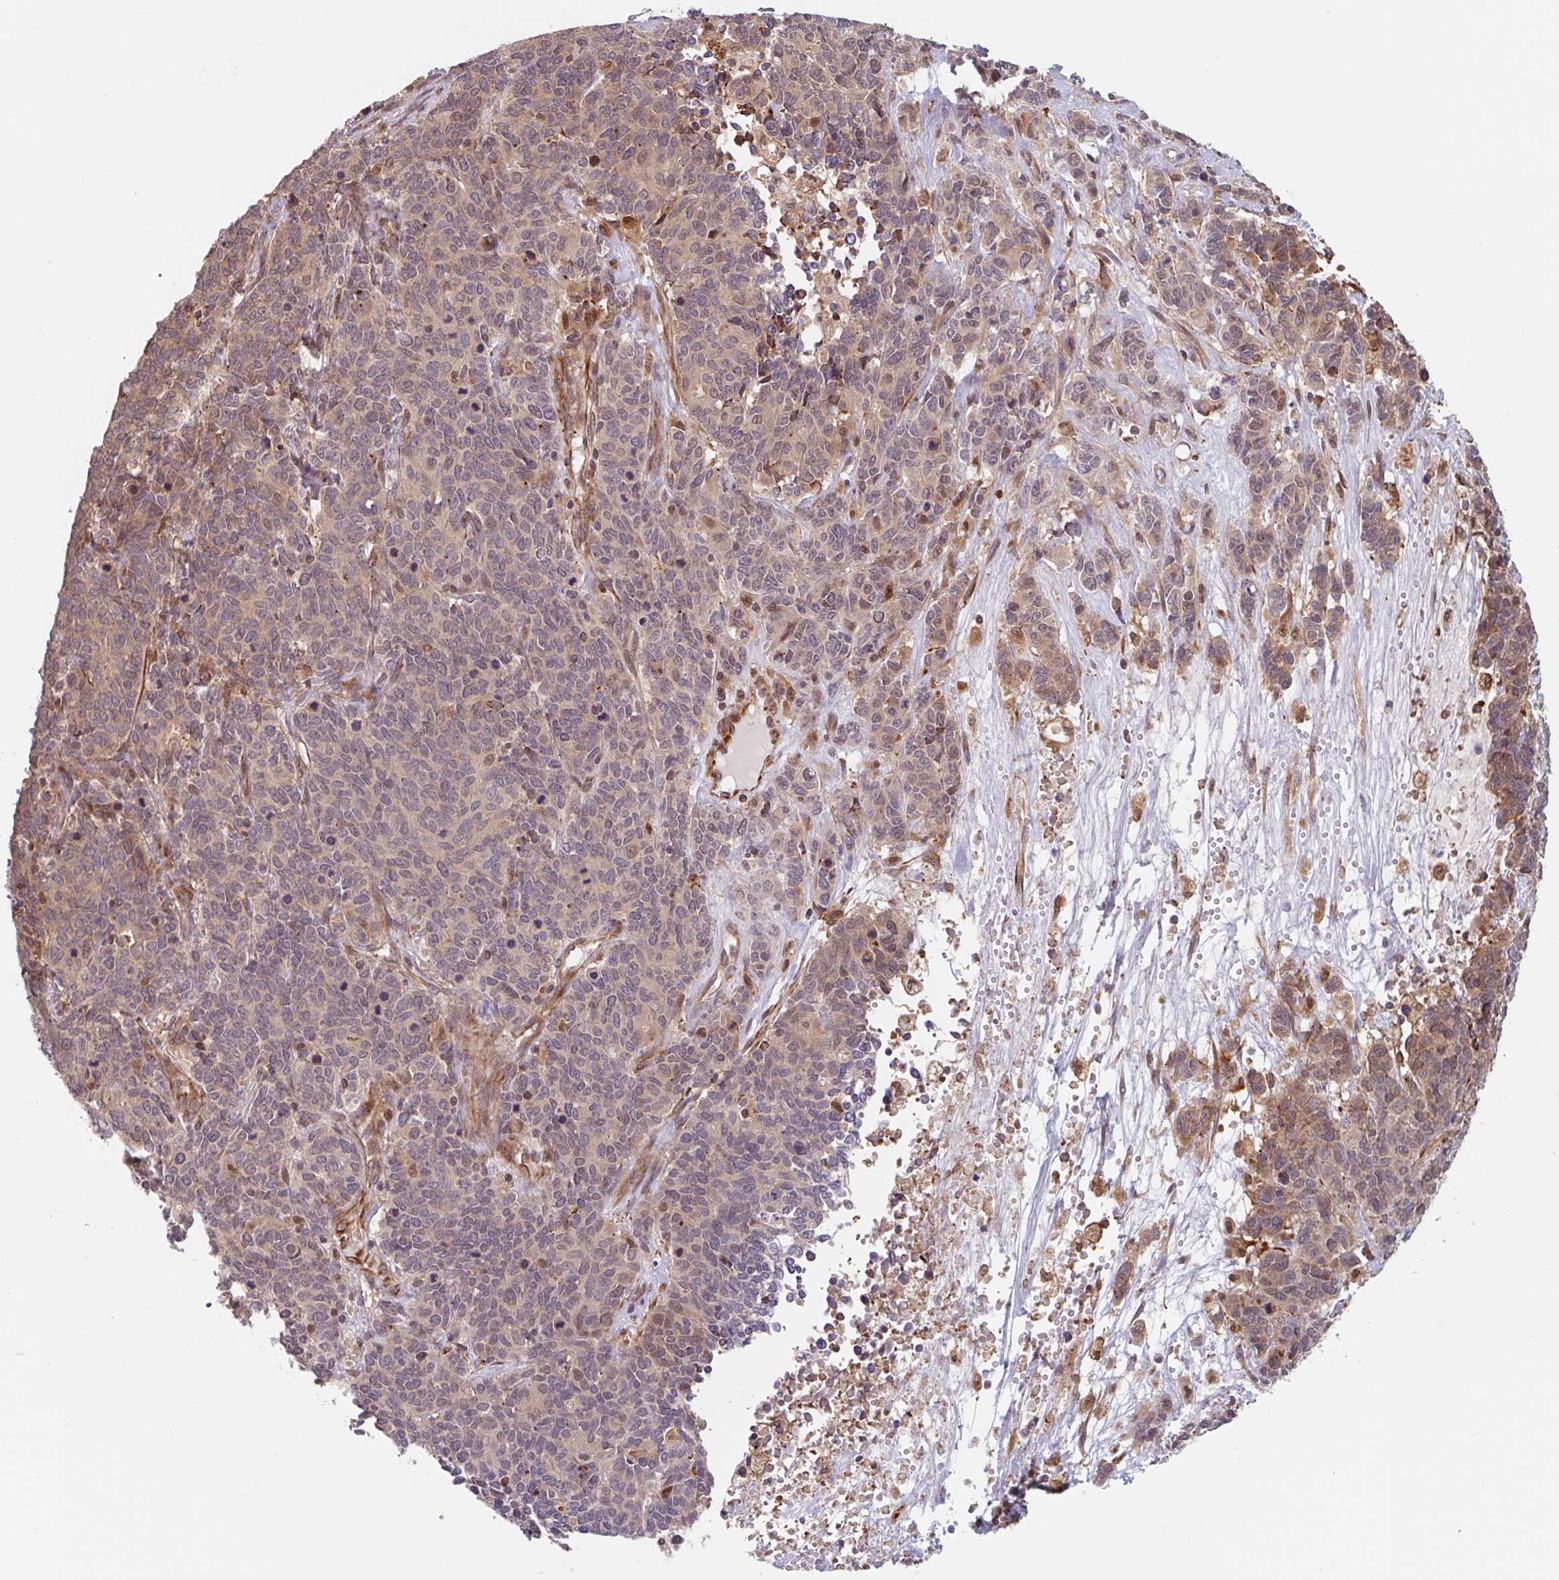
{"staining": {"intensity": "weak", "quantity": "25%-75%", "location": "cytoplasmic/membranous"}, "tissue": "cervical cancer", "cell_type": "Tumor cells", "image_type": "cancer", "snomed": [{"axis": "morphology", "description": "Squamous cell carcinoma, NOS"}, {"axis": "topography", "description": "Cervix"}], "caption": "The image exhibits staining of cervical cancer (squamous cell carcinoma), revealing weak cytoplasmic/membranous protein staining (brown color) within tumor cells. The staining was performed using DAB to visualize the protein expression in brown, while the nuclei were stained in blue with hematoxylin (Magnification: 20x).", "gene": "NUB1", "patient": {"sex": "female", "age": 60}}